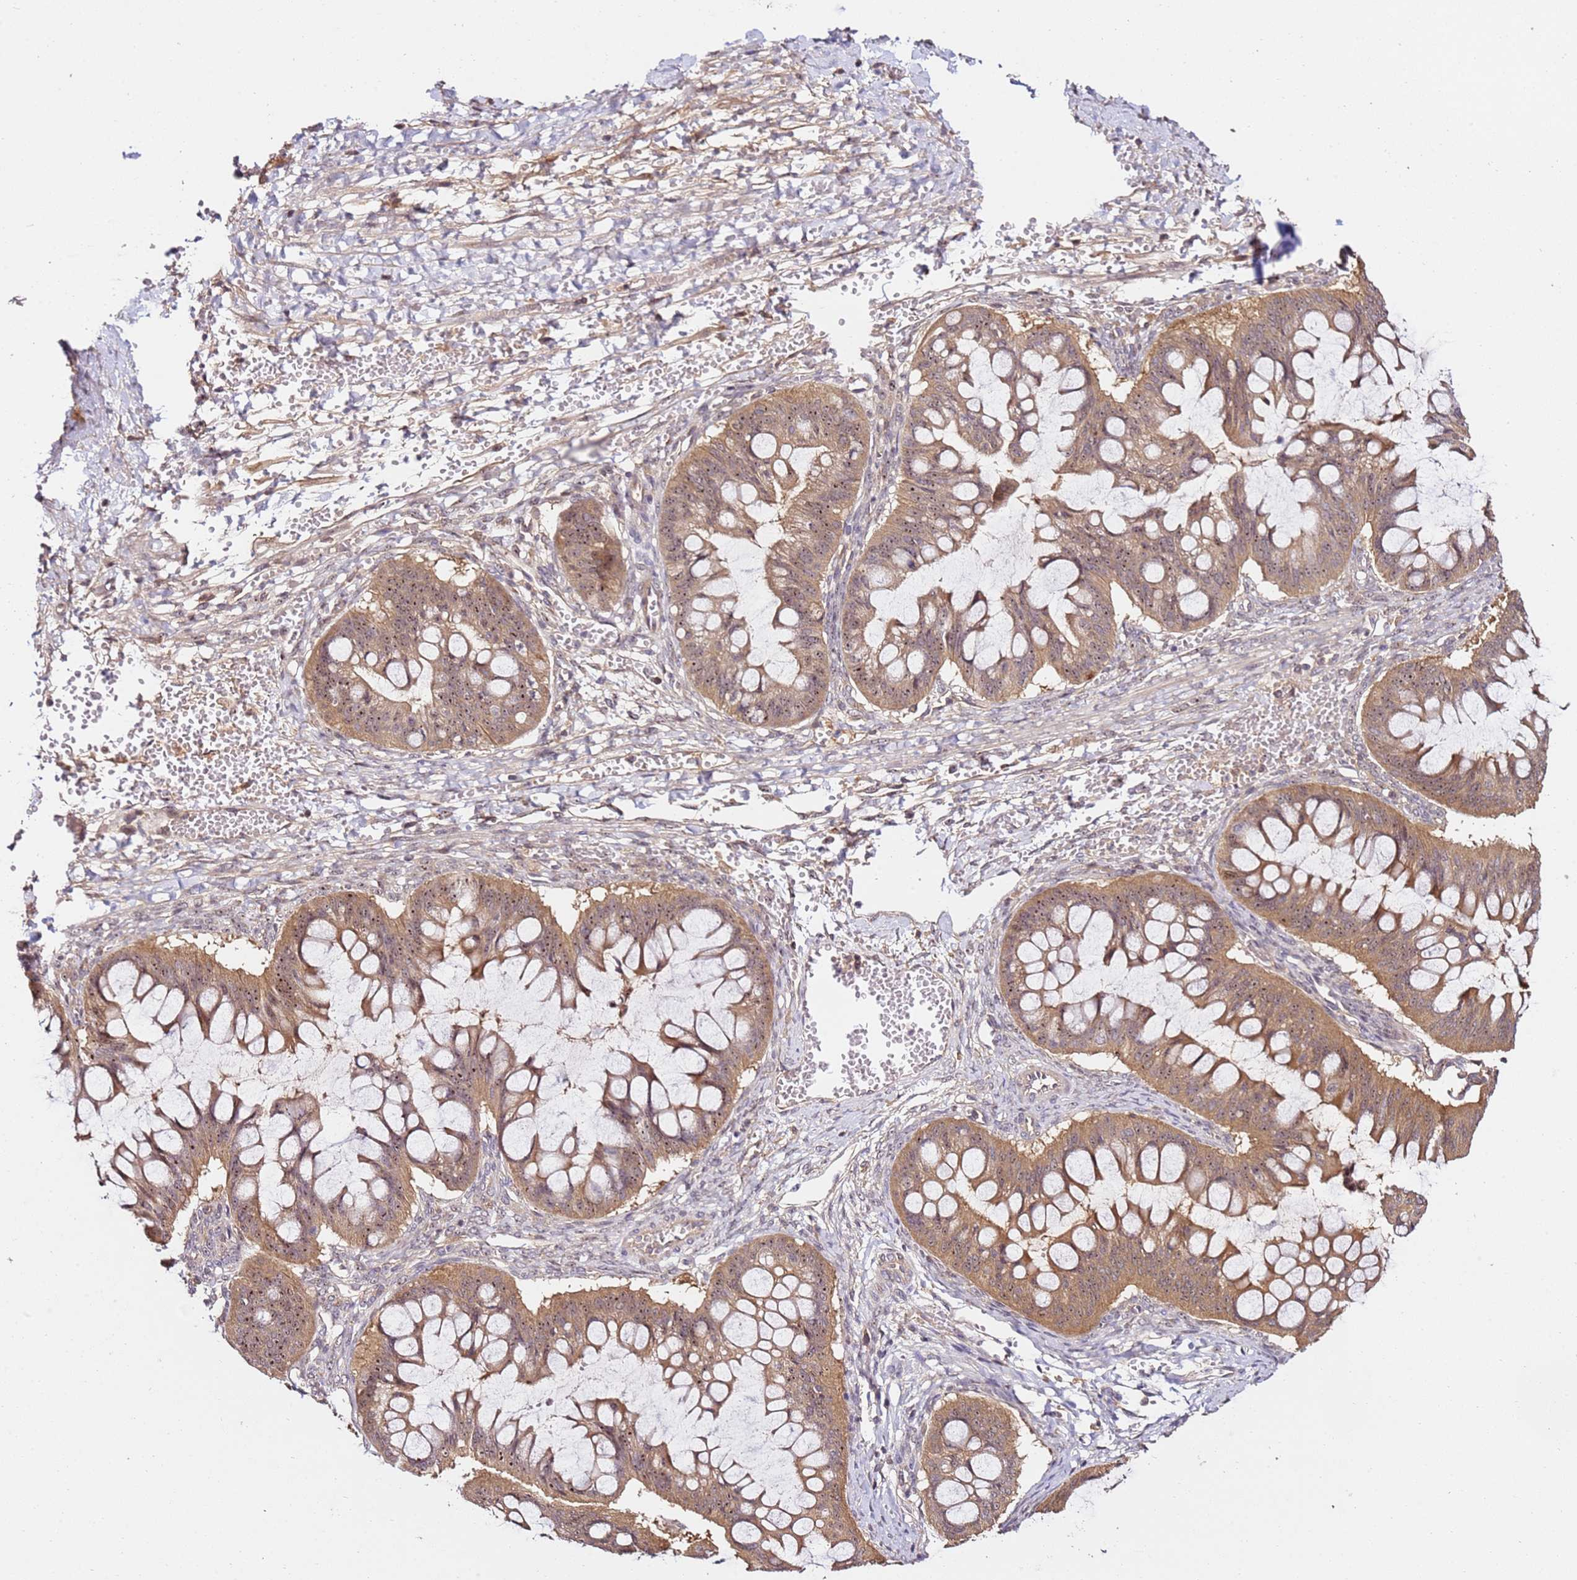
{"staining": {"intensity": "moderate", "quantity": ">75%", "location": "cytoplasmic/membranous,nuclear"}, "tissue": "ovarian cancer", "cell_type": "Tumor cells", "image_type": "cancer", "snomed": [{"axis": "morphology", "description": "Cystadenocarcinoma, mucinous, NOS"}, {"axis": "topography", "description": "Ovary"}], "caption": "DAB (3,3'-diaminobenzidine) immunohistochemical staining of ovarian cancer (mucinous cystadenocarcinoma) displays moderate cytoplasmic/membranous and nuclear protein positivity in approximately >75% of tumor cells.", "gene": "DDX27", "patient": {"sex": "female", "age": 73}}